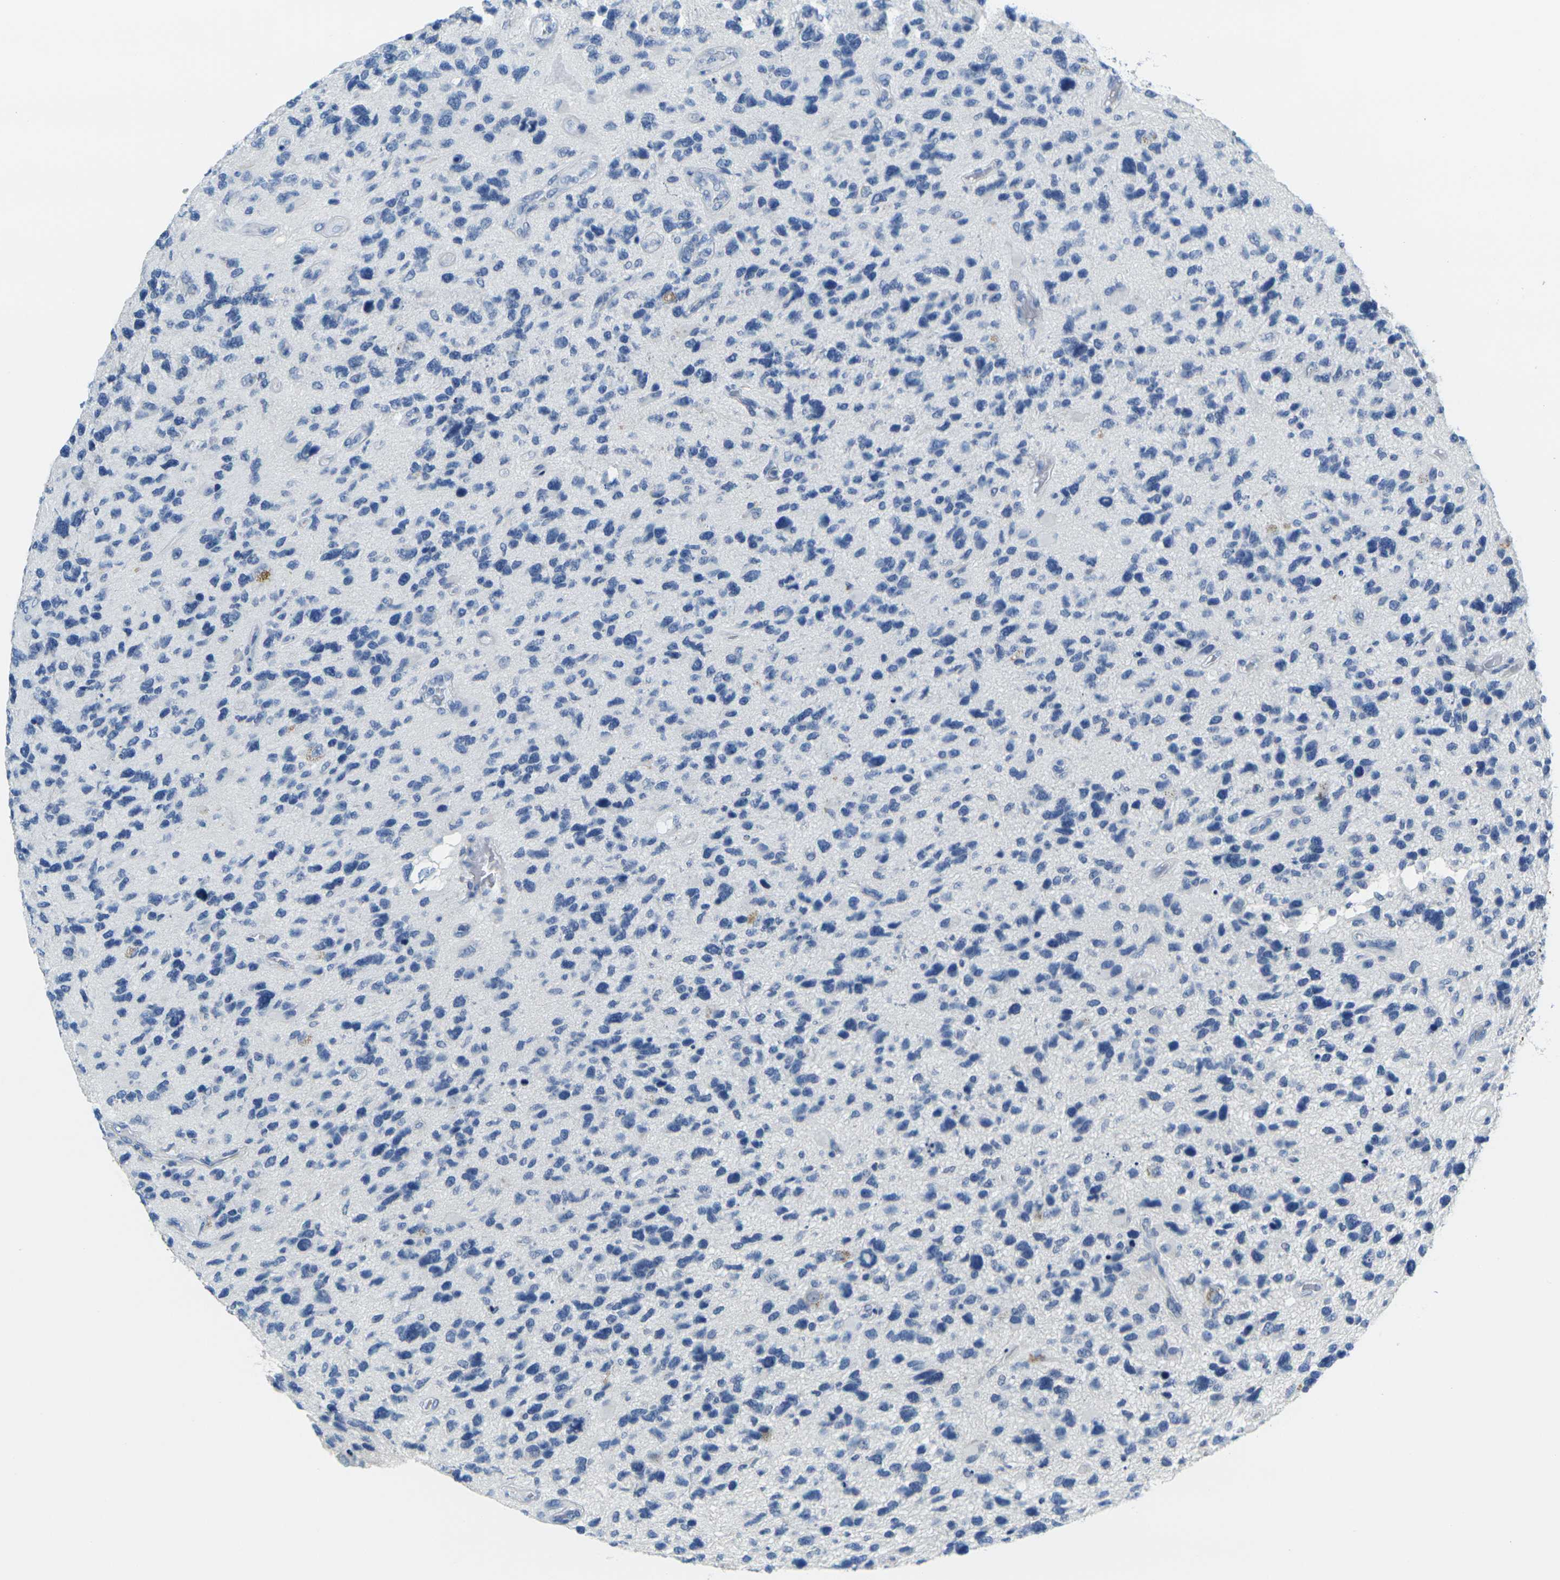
{"staining": {"intensity": "negative", "quantity": "none", "location": "none"}, "tissue": "glioma", "cell_type": "Tumor cells", "image_type": "cancer", "snomed": [{"axis": "morphology", "description": "Glioma, malignant, High grade"}, {"axis": "topography", "description": "Brain"}], "caption": "There is no significant expression in tumor cells of malignant glioma (high-grade).", "gene": "GPR15", "patient": {"sex": "female", "age": 58}}